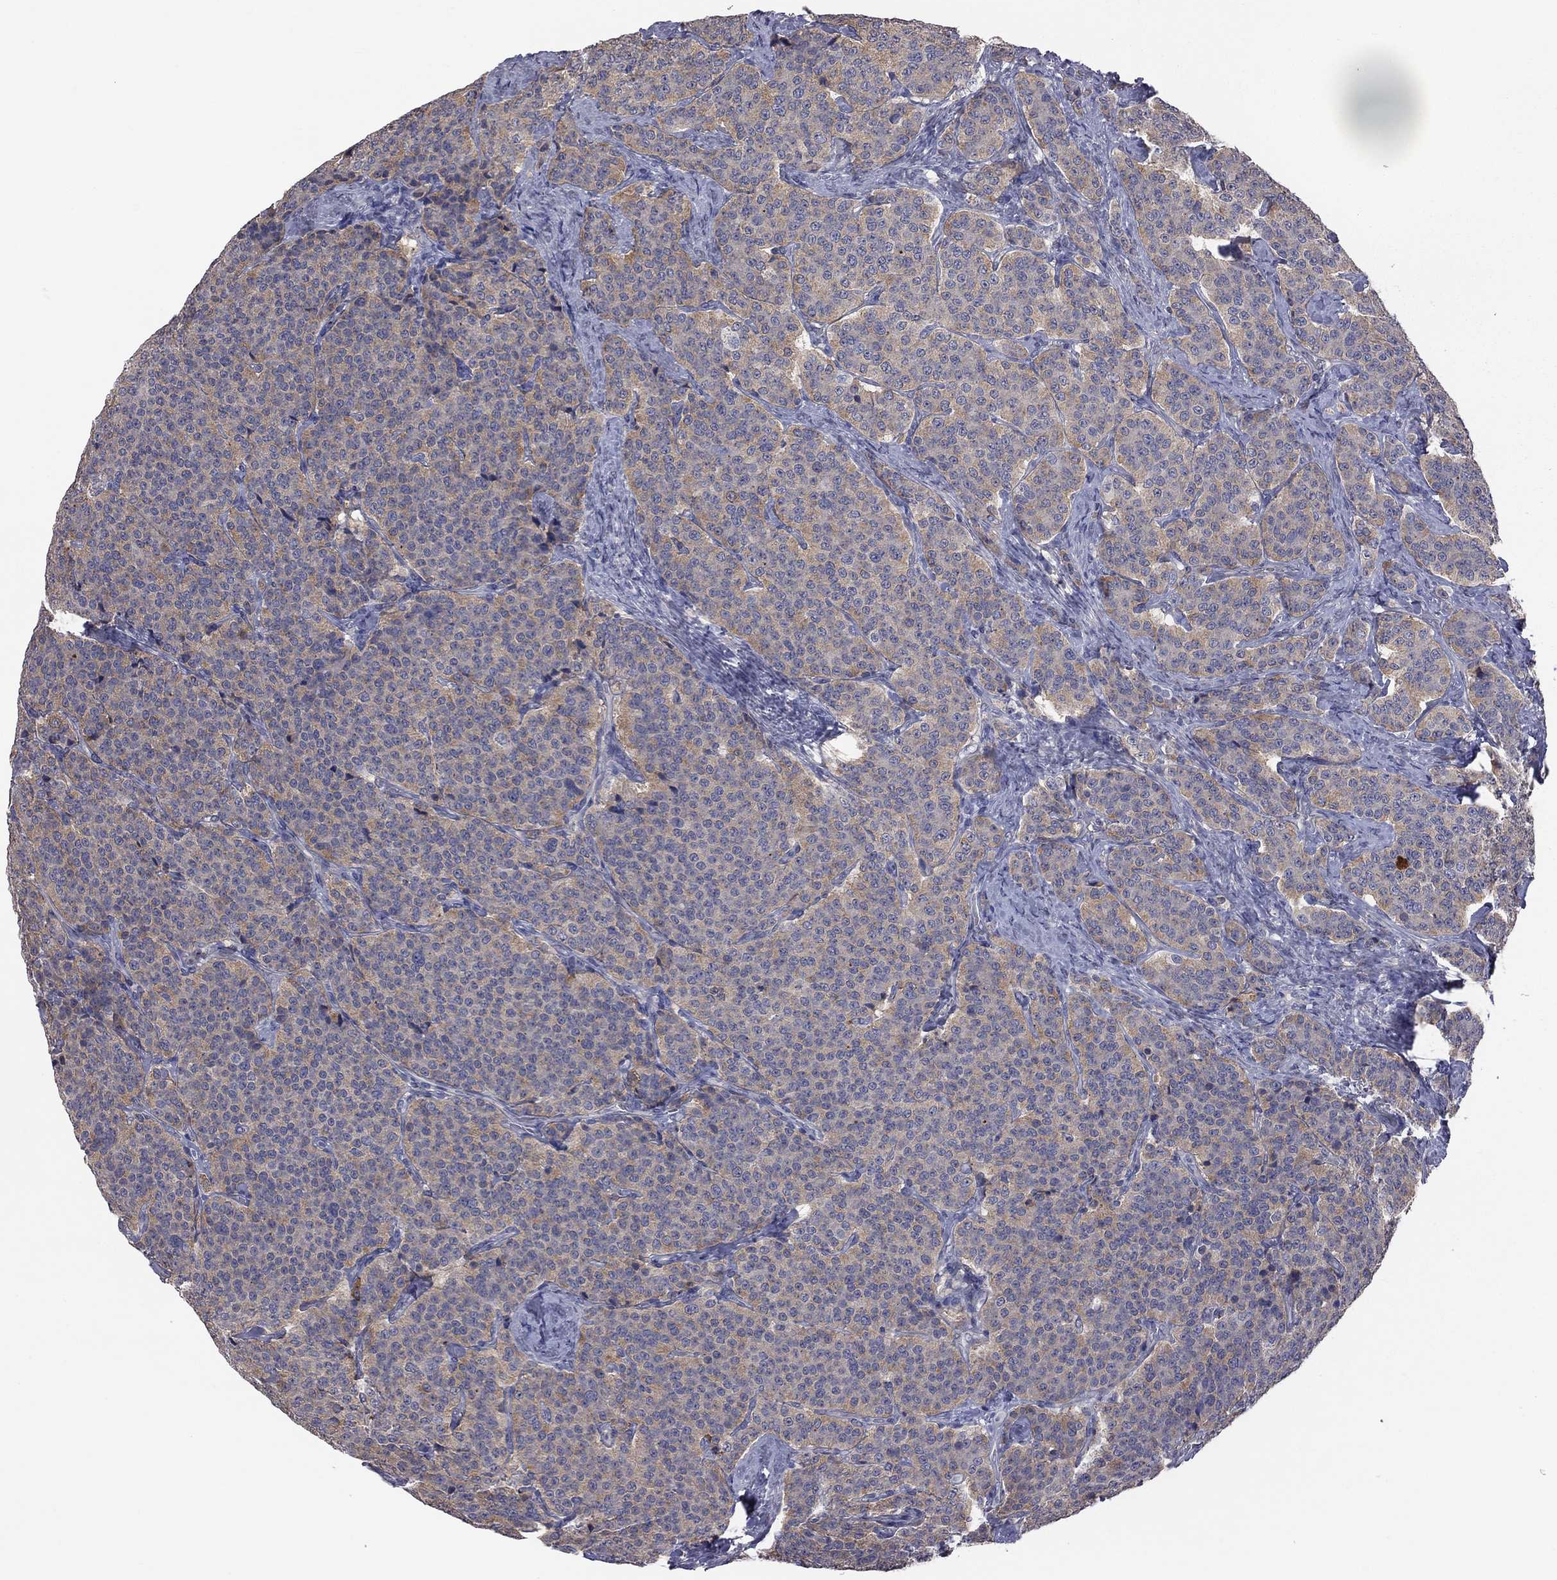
{"staining": {"intensity": "weak", "quantity": ">75%", "location": "cytoplasmic/membranous"}, "tissue": "carcinoid", "cell_type": "Tumor cells", "image_type": "cancer", "snomed": [{"axis": "morphology", "description": "Carcinoid, malignant, NOS"}, {"axis": "topography", "description": "Small intestine"}], "caption": "Protein expression analysis of carcinoid reveals weak cytoplasmic/membranous positivity in about >75% of tumor cells.", "gene": "HYLS1", "patient": {"sex": "female", "age": 58}}